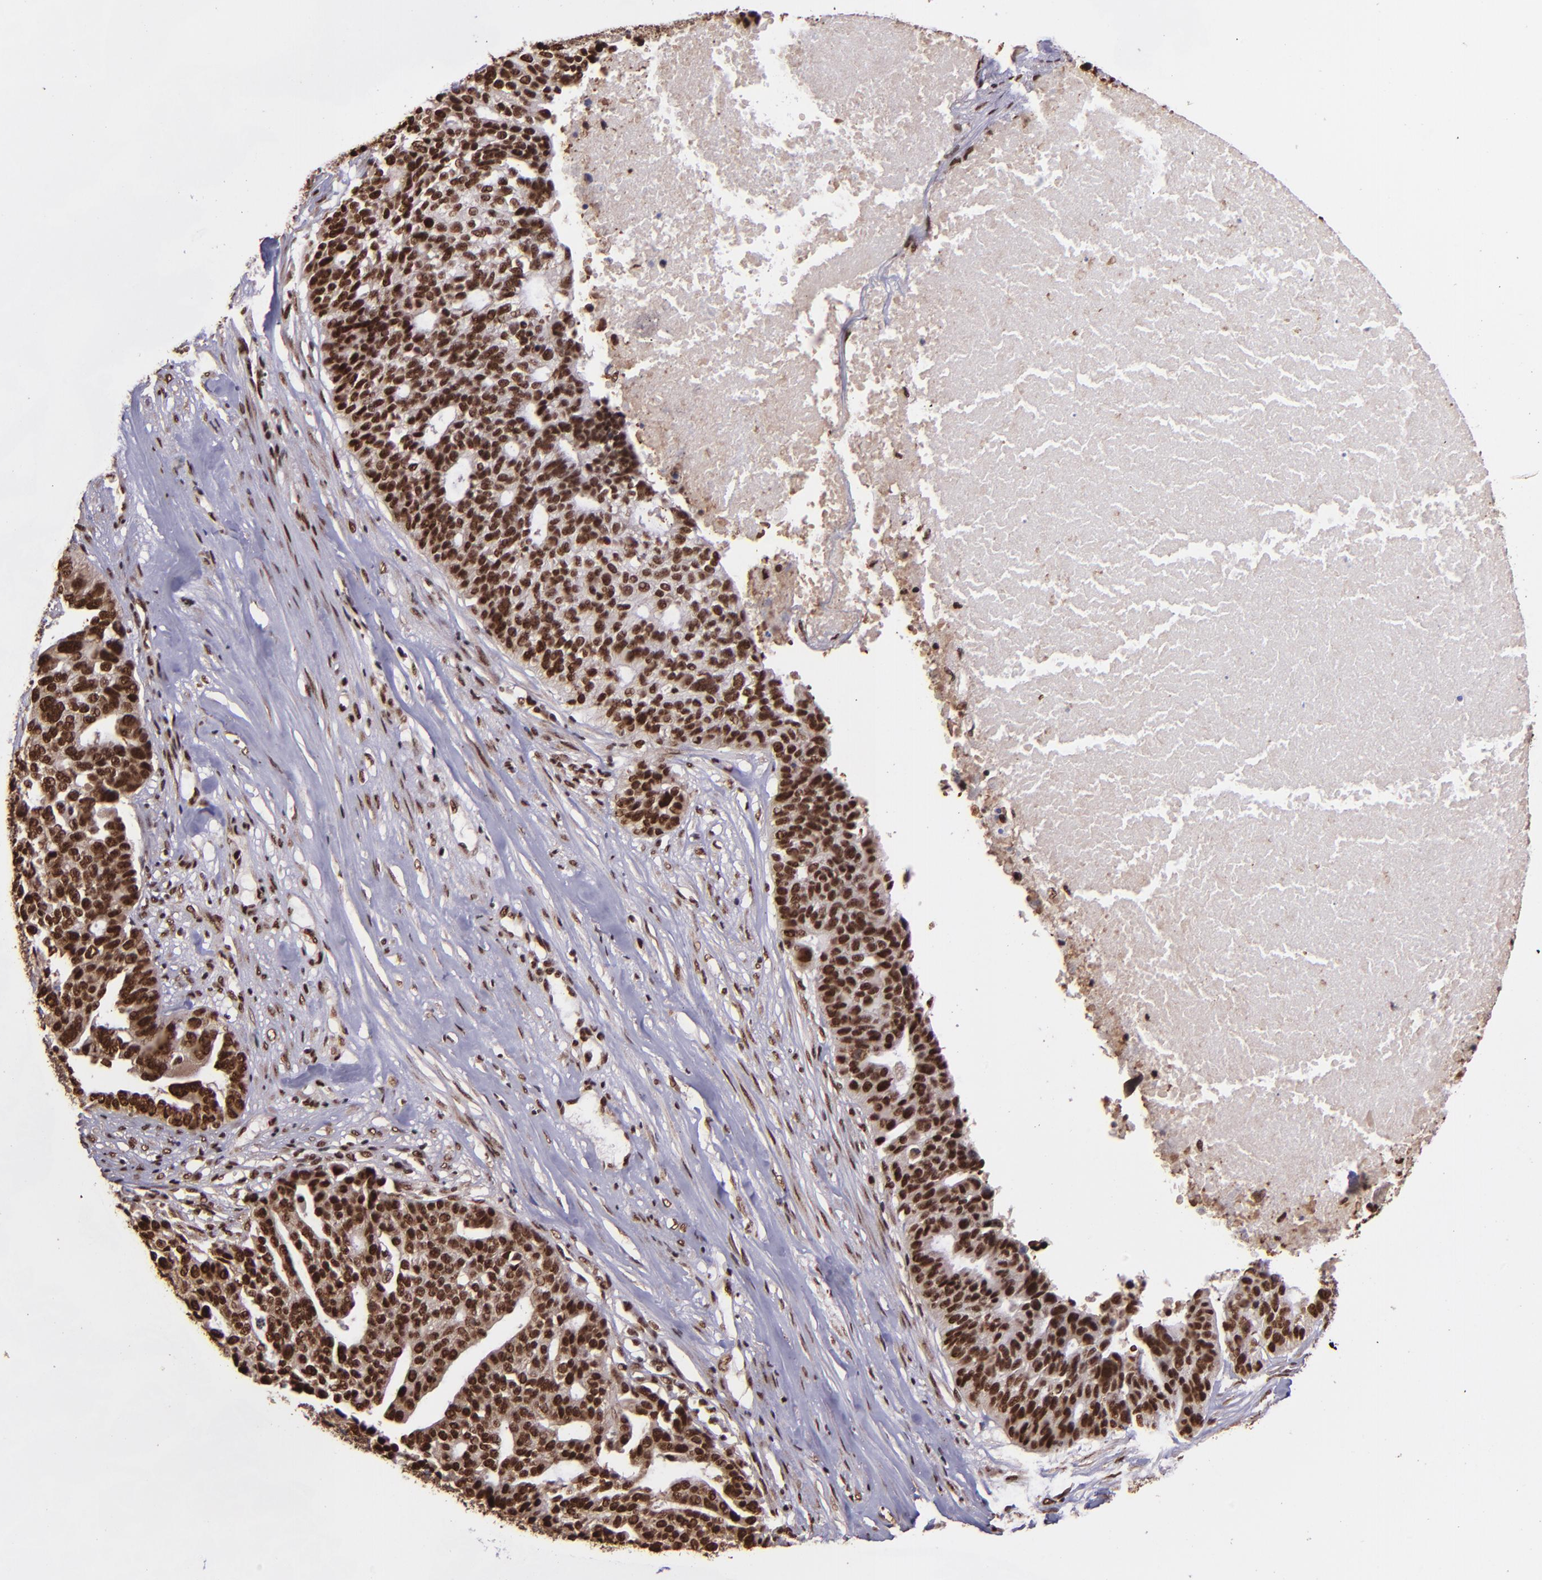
{"staining": {"intensity": "strong", "quantity": ">75%", "location": "nuclear"}, "tissue": "ovarian cancer", "cell_type": "Tumor cells", "image_type": "cancer", "snomed": [{"axis": "morphology", "description": "Cystadenocarcinoma, serous, NOS"}, {"axis": "topography", "description": "Ovary"}], "caption": "Protein positivity by immunohistochemistry (IHC) shows strong nuclear staining in about >75% of tumor cells in ovarian serous cystadenocarcinoma.", "gene": "PQBP1", "patient": {"sex": "female", "age": 59}}